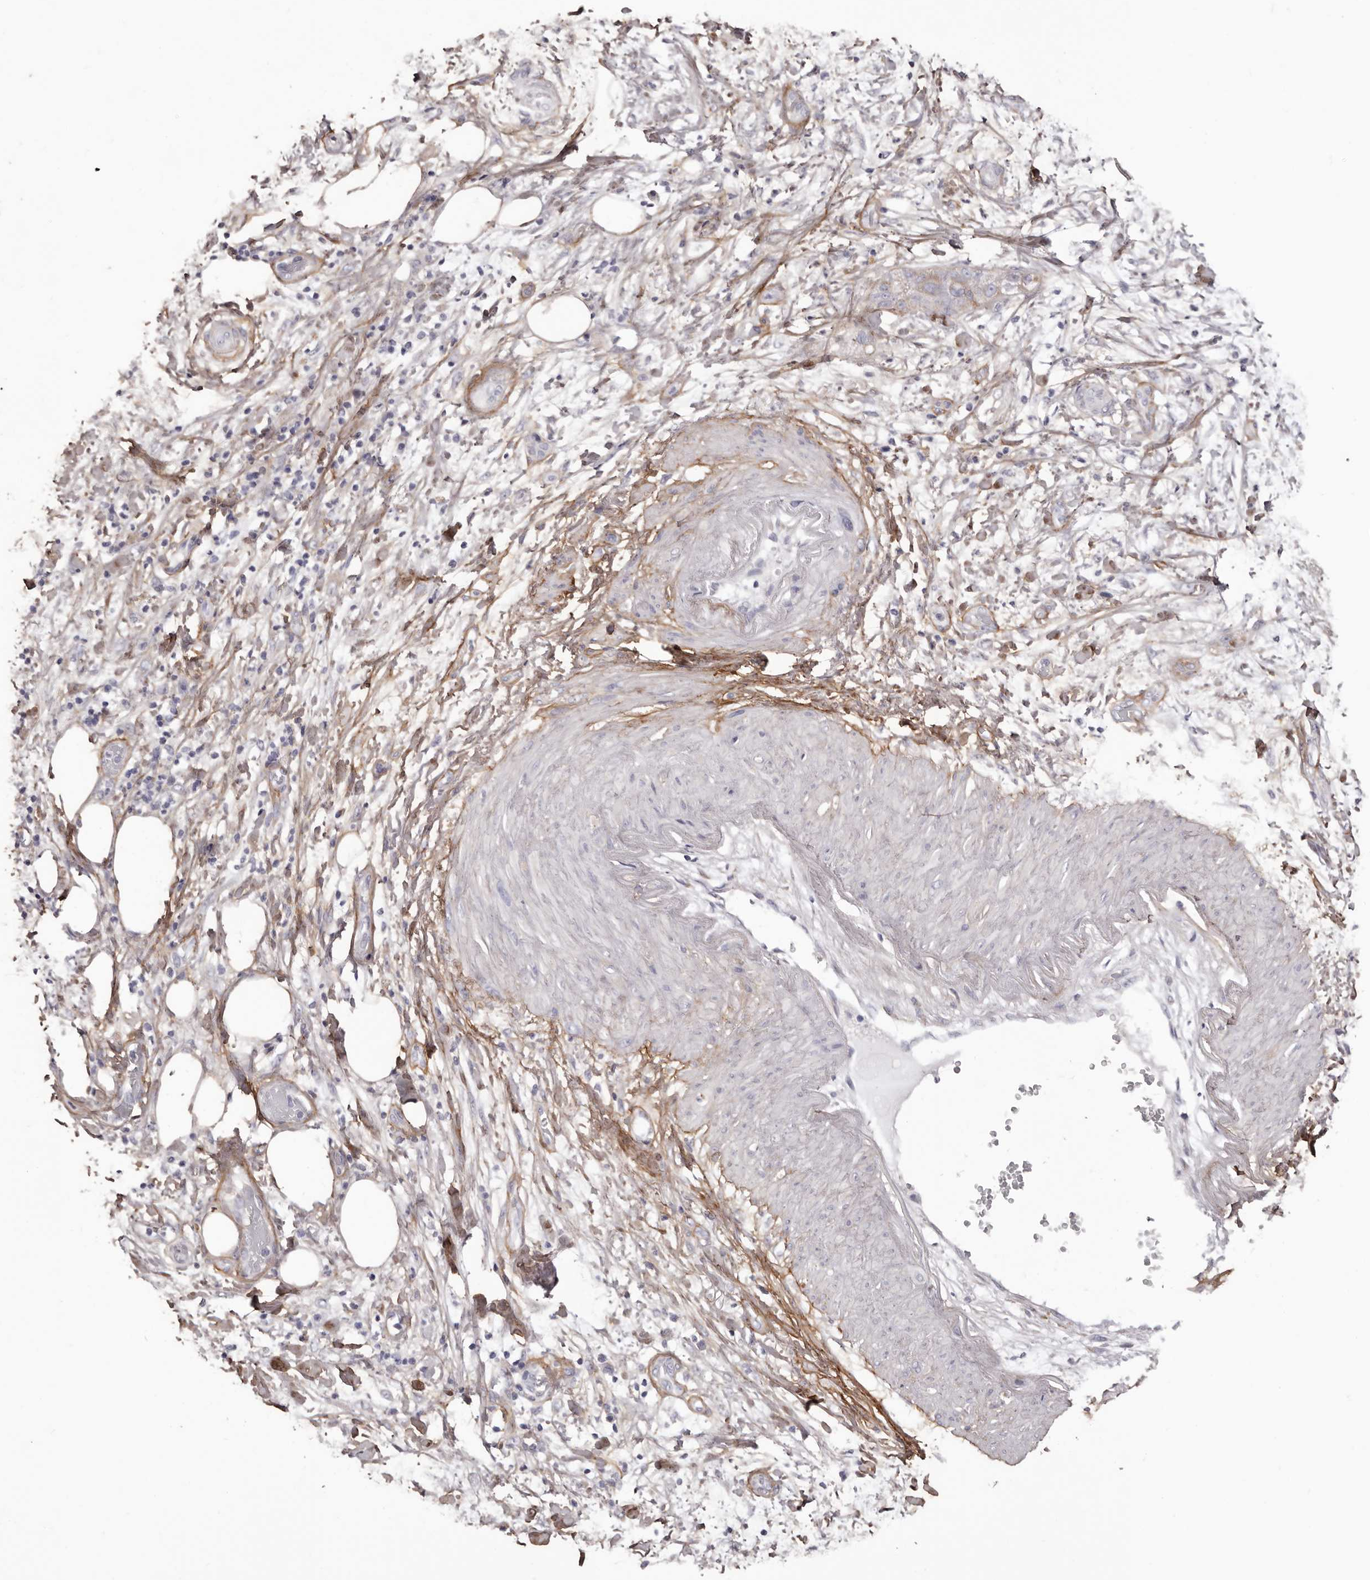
{"staining": {"intensity": "weak", "quantity": "<25%", "location": "cytoplasmic/membranous"}, "tissue": "pancreatic cancer", "cell_type": "Tumor cells", "image_type": "cancer", "snomed": [{"axis": "morphology", "description": "Adenocarcinoma, NOS"}, {"axis": "topography", "description": "Pancreas"}], "caption": "Tumor cells show no significant positivity in pancreatic cancer (adenocarcinoma).", "gene": "COL6A1", "patient": {"sex": "female", "age": 78}}